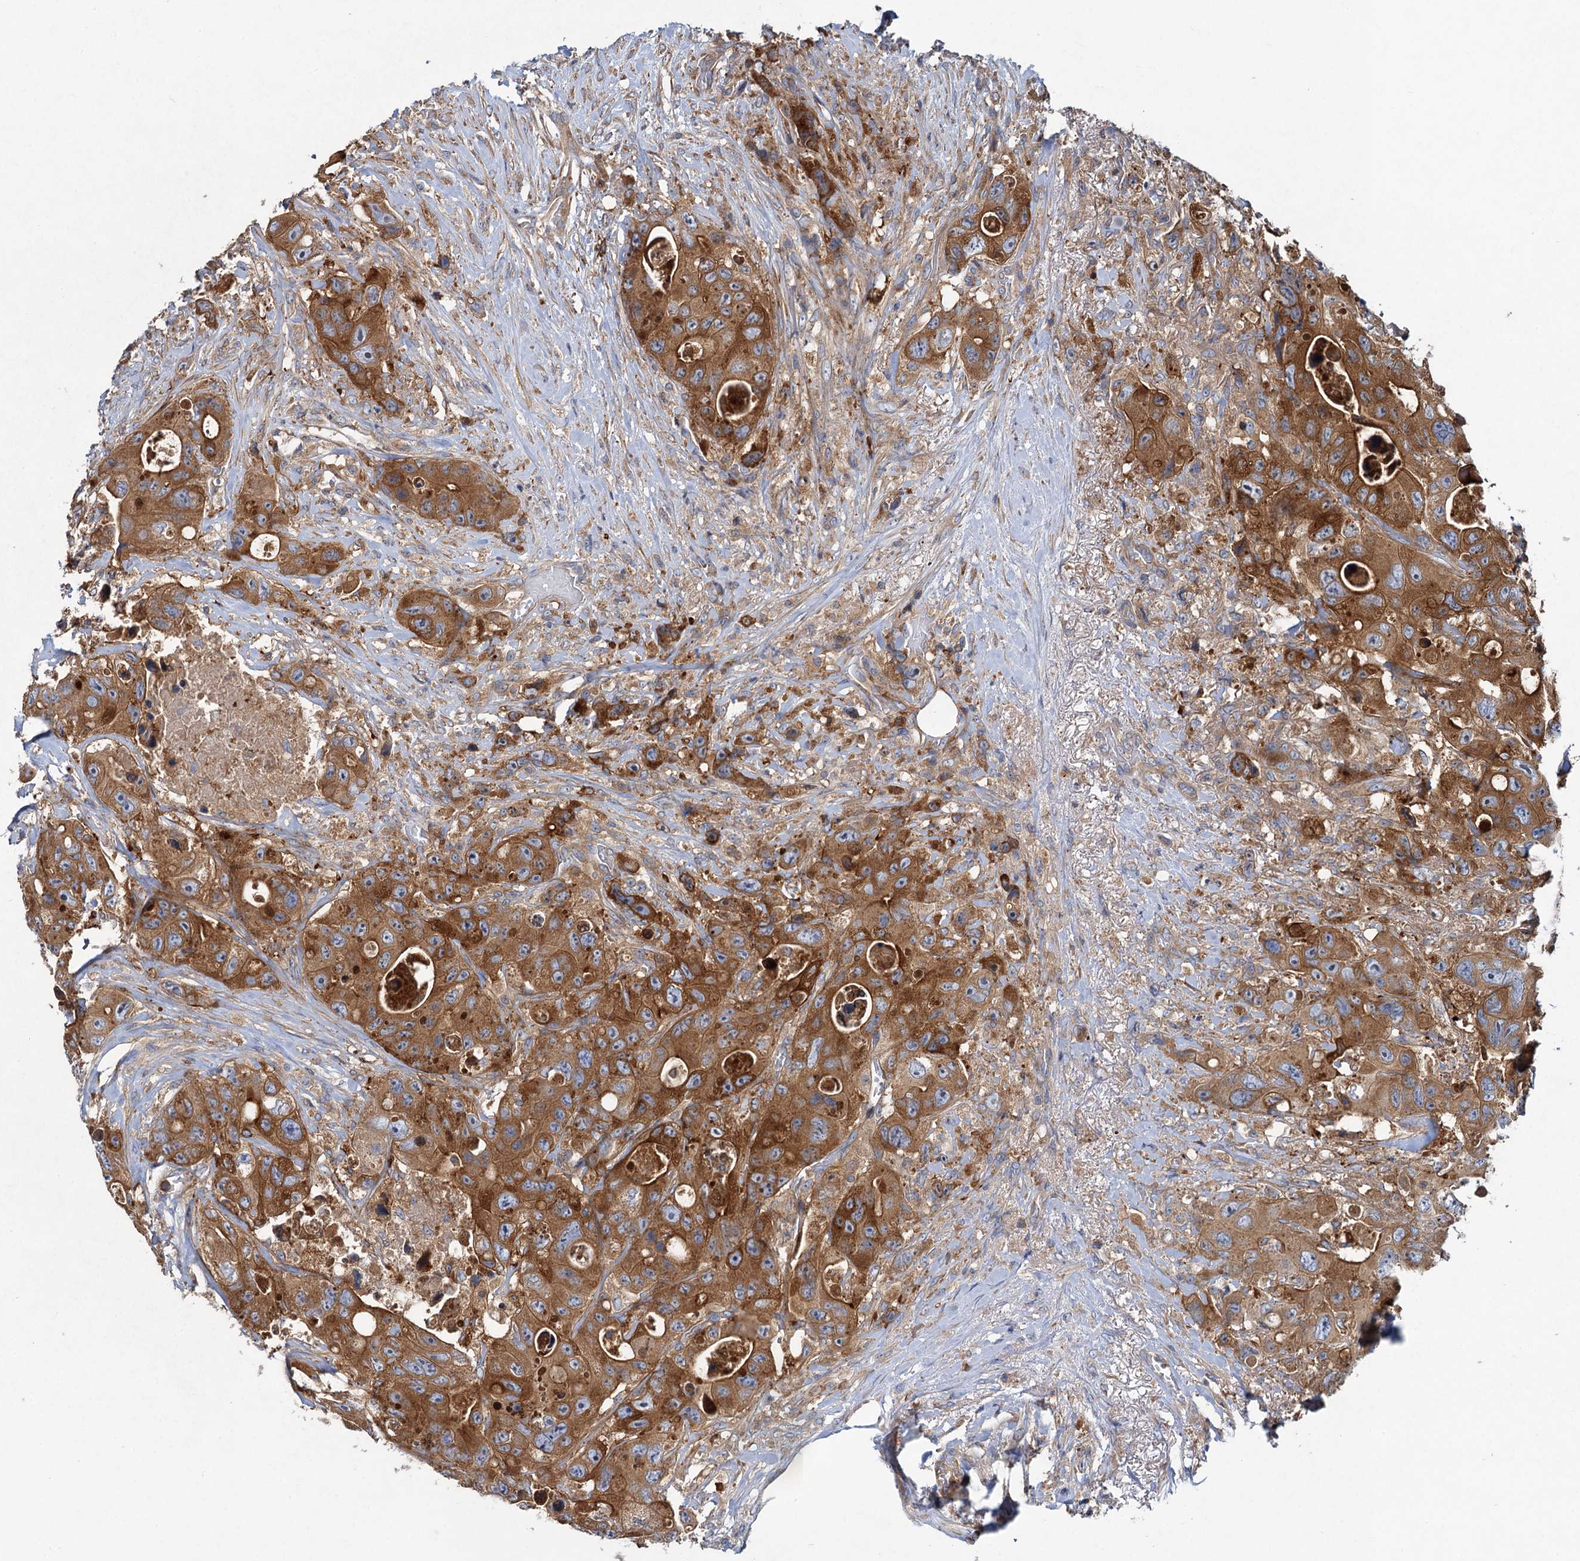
{"staining": {"intensity": "strong", "quantity": ">75%", "location": "cytoplasmic/membranous"}, "tissue": "colorectal cancer", "cell_type": "Tumor cells", "image_type": "cancer", "snomed": [{"axis": "morphology", "description": "Adenocarcinoma, NOS"}, {"axis": "topography", "description": "Colon"}], "caption": "Human colorectal cancer (adenocarcinoma) stained with a protein marker shows strong staining in tumor cells.", "gene": "ALKBH7", "patient": {"sex": "female", "age": 46}}